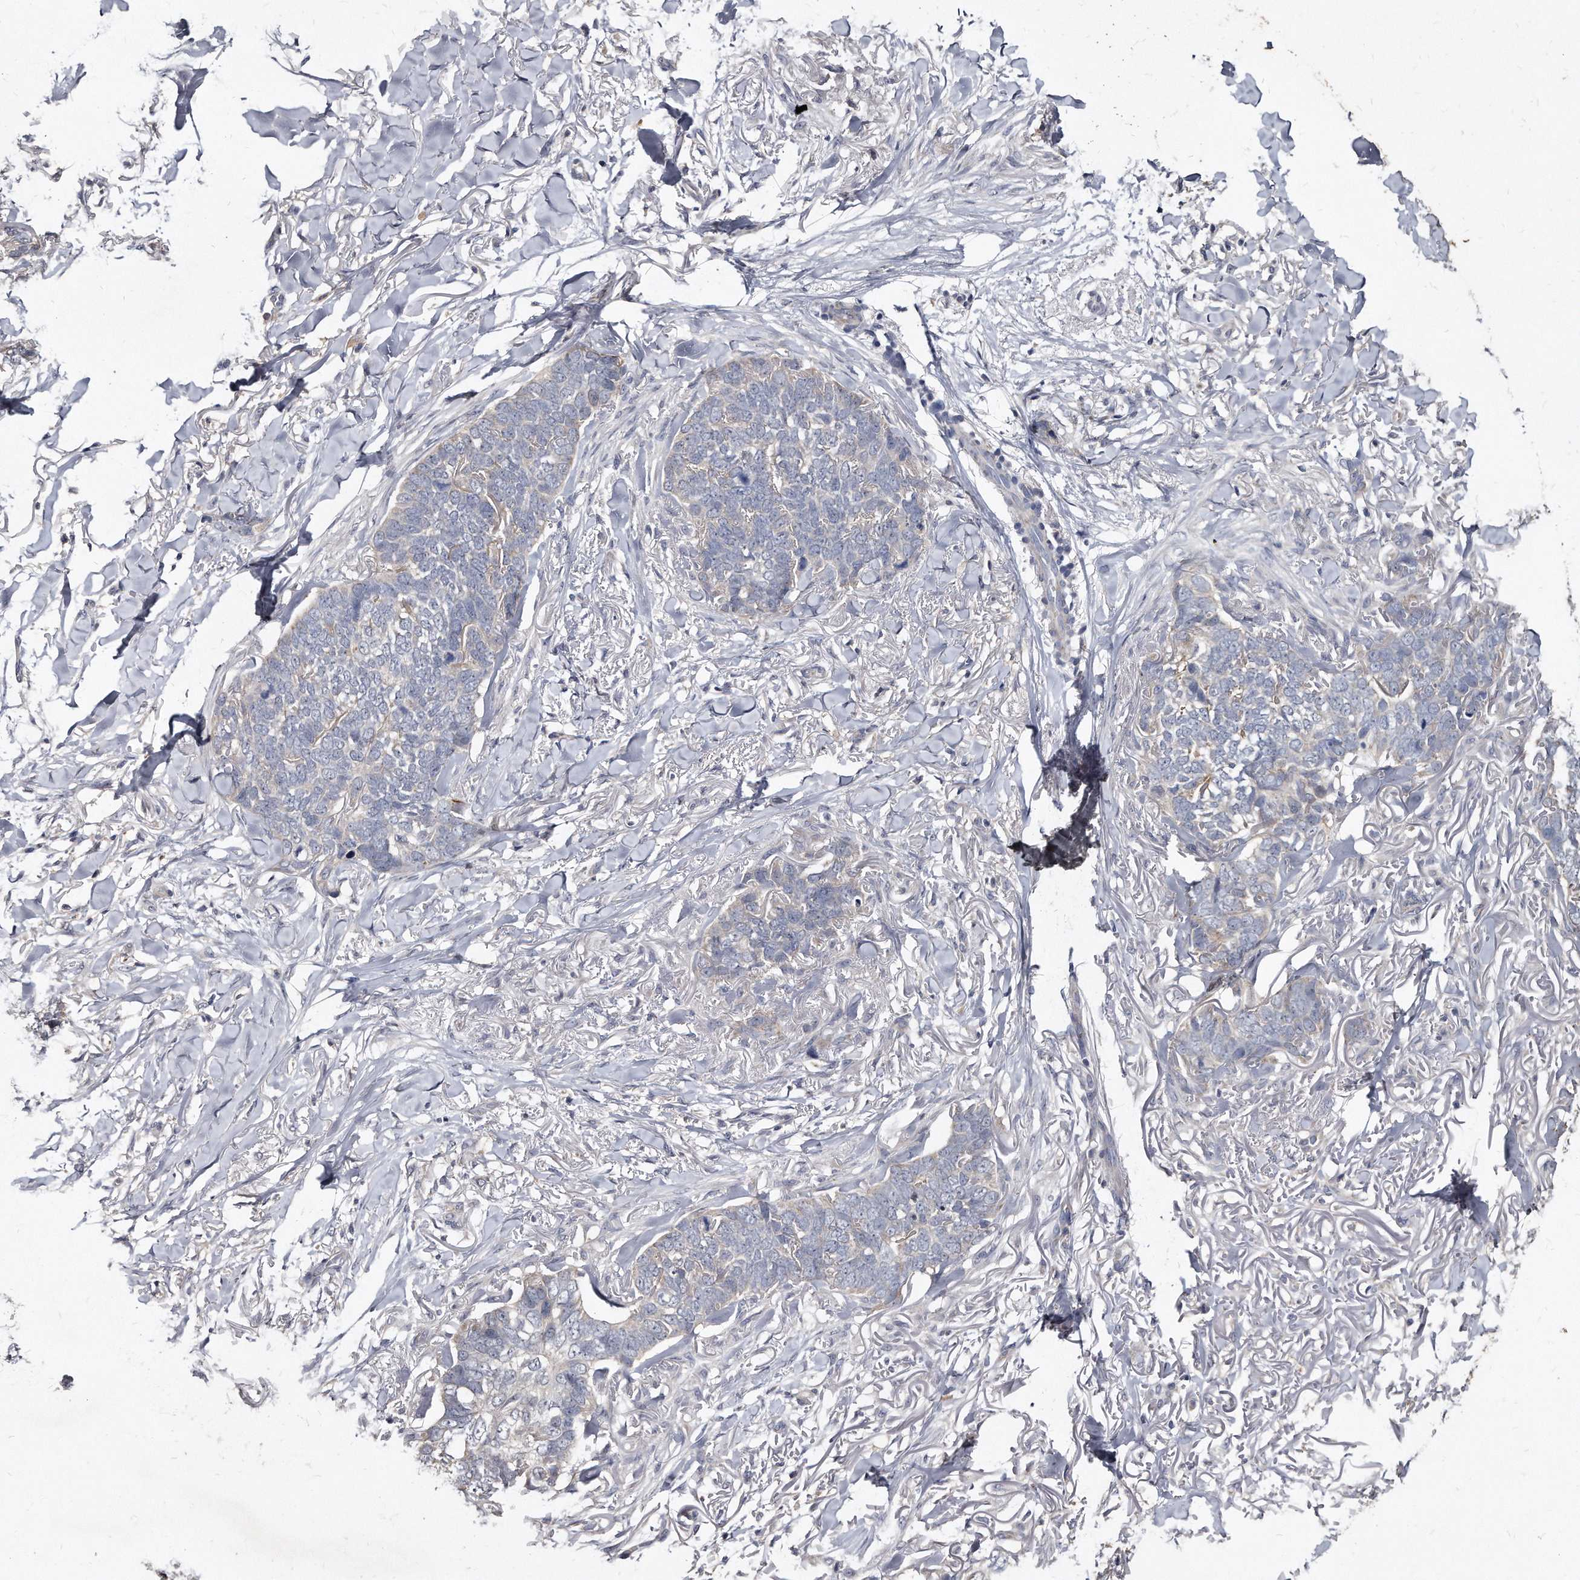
{"staining": {"intensity": "negative", "quantity": "none", "location": "none"}, "tissue": "skin cancer", "cell_type": "Tumor cells", "image_type": "cancer", "snomed": [{"axis": "morphology", "description": "Normal tissue, NOS"}, {"axis": "morphology", "description": "Basal cell carcinoma"}, {"axis": "topography", "description": "Skin"}], "caption": "Immunohistochemical staining of skin cancer reveals no significant positivity in tumor cells.", "gene": "KLHDC3", "patient": {"sex": "male", "age": 77}}